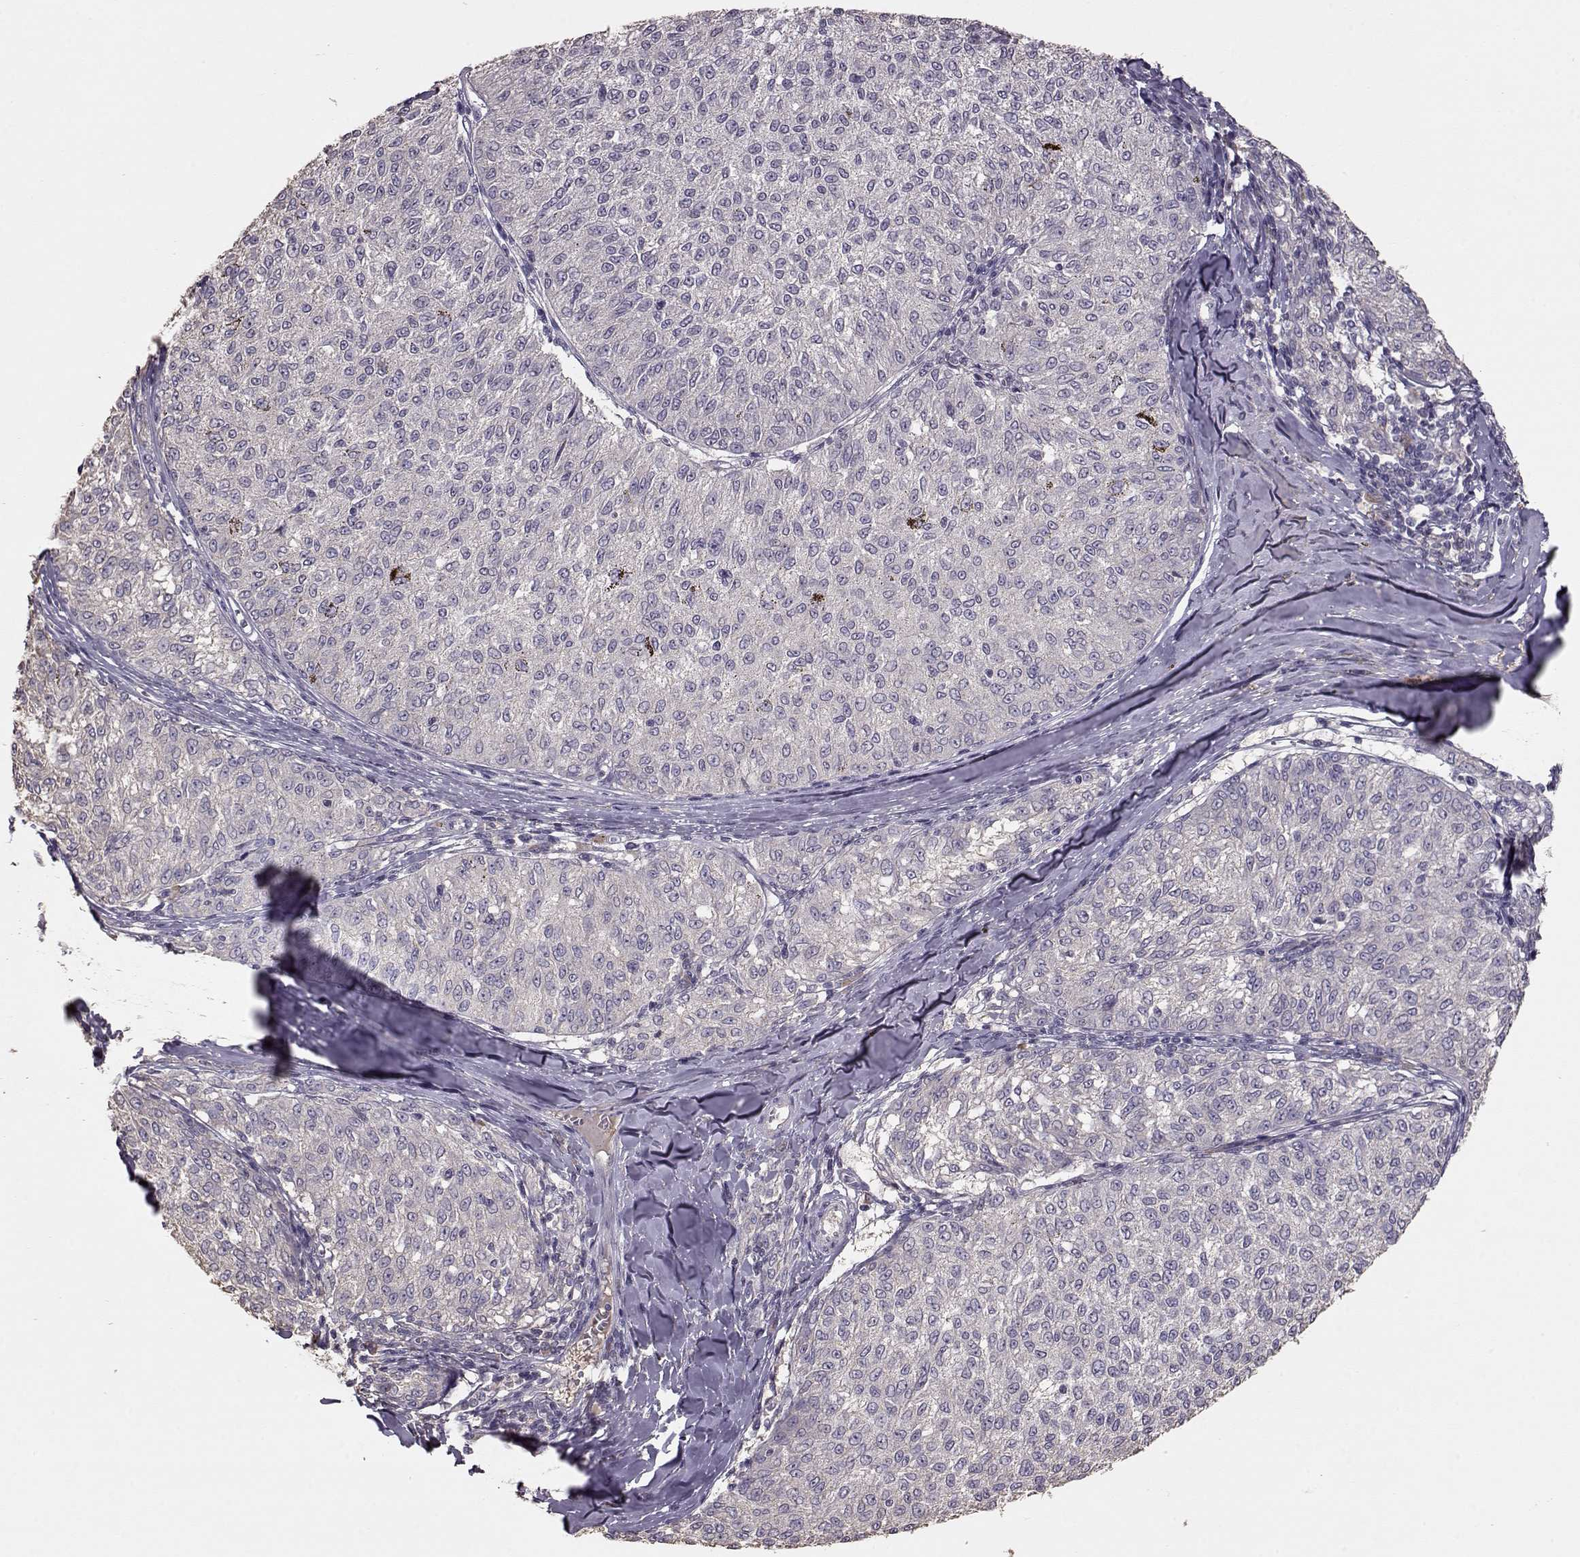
{"staining": {"intensity": "negative", "quantity": "none", "location": "none"}, "tissue": "melanoma", "cell_type": "Tumor cells", "image_type": "cancer", "snomed": [{"axis": "morphology", "description": "Malignant melanoma, NOS"}, {"axis": "topography", "description": "Skin"}], "caption": "IHC histopathology image of human malignant melanoma stained for a protein (brown), which exhibits no staining in tumor cells.", "gene": "PMCH", "patient": {"sex": "female", "age": 72}}